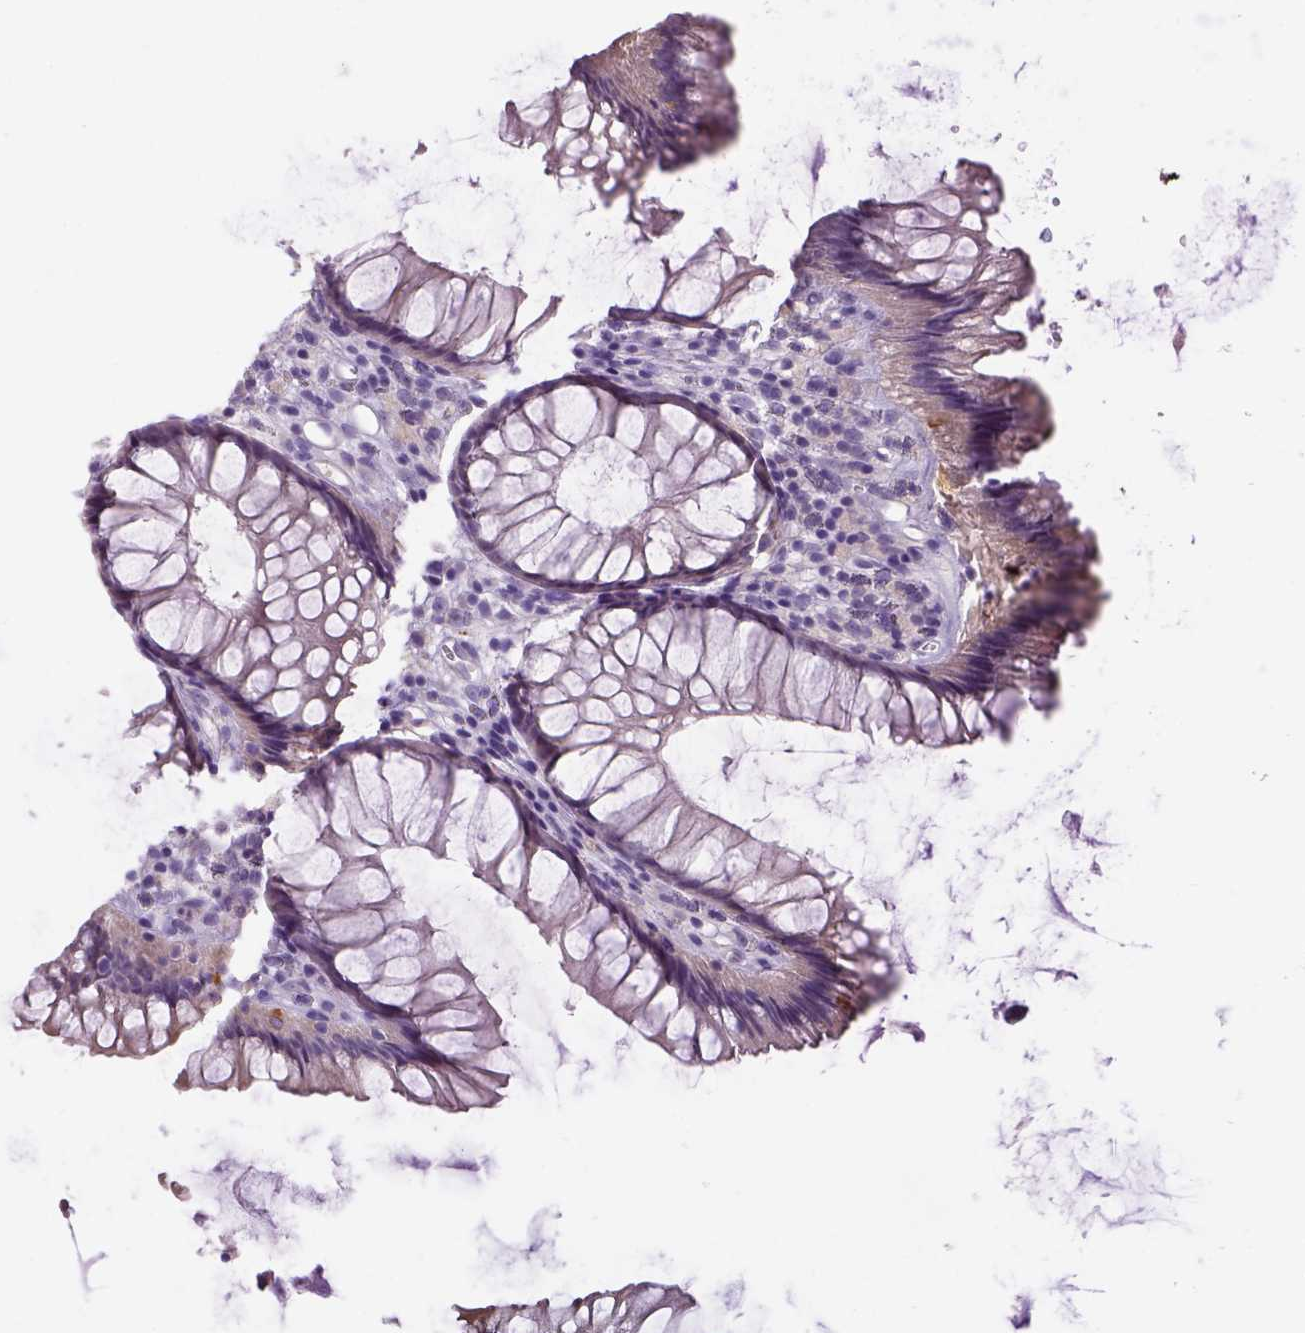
{"staining": {"intensity": "negative", "quantity": "none", "location": "none"}, "tissue": "rectum", "cell_type": "Glandular cells", "image_type": "normal", "snomed": [{"axis": "morphology", "description": "Normal tissue, NOS"}, {"axis": "topography", "description": "Smooth muscle"}, {"axis": "topography", "description": "Rectum"}], "caption": "This is an immunohistochemistry image of benign human rectum. There is no staining in glandular cells.", "gene": "DBH", "patient": {"sex": "male", "age": 53}}